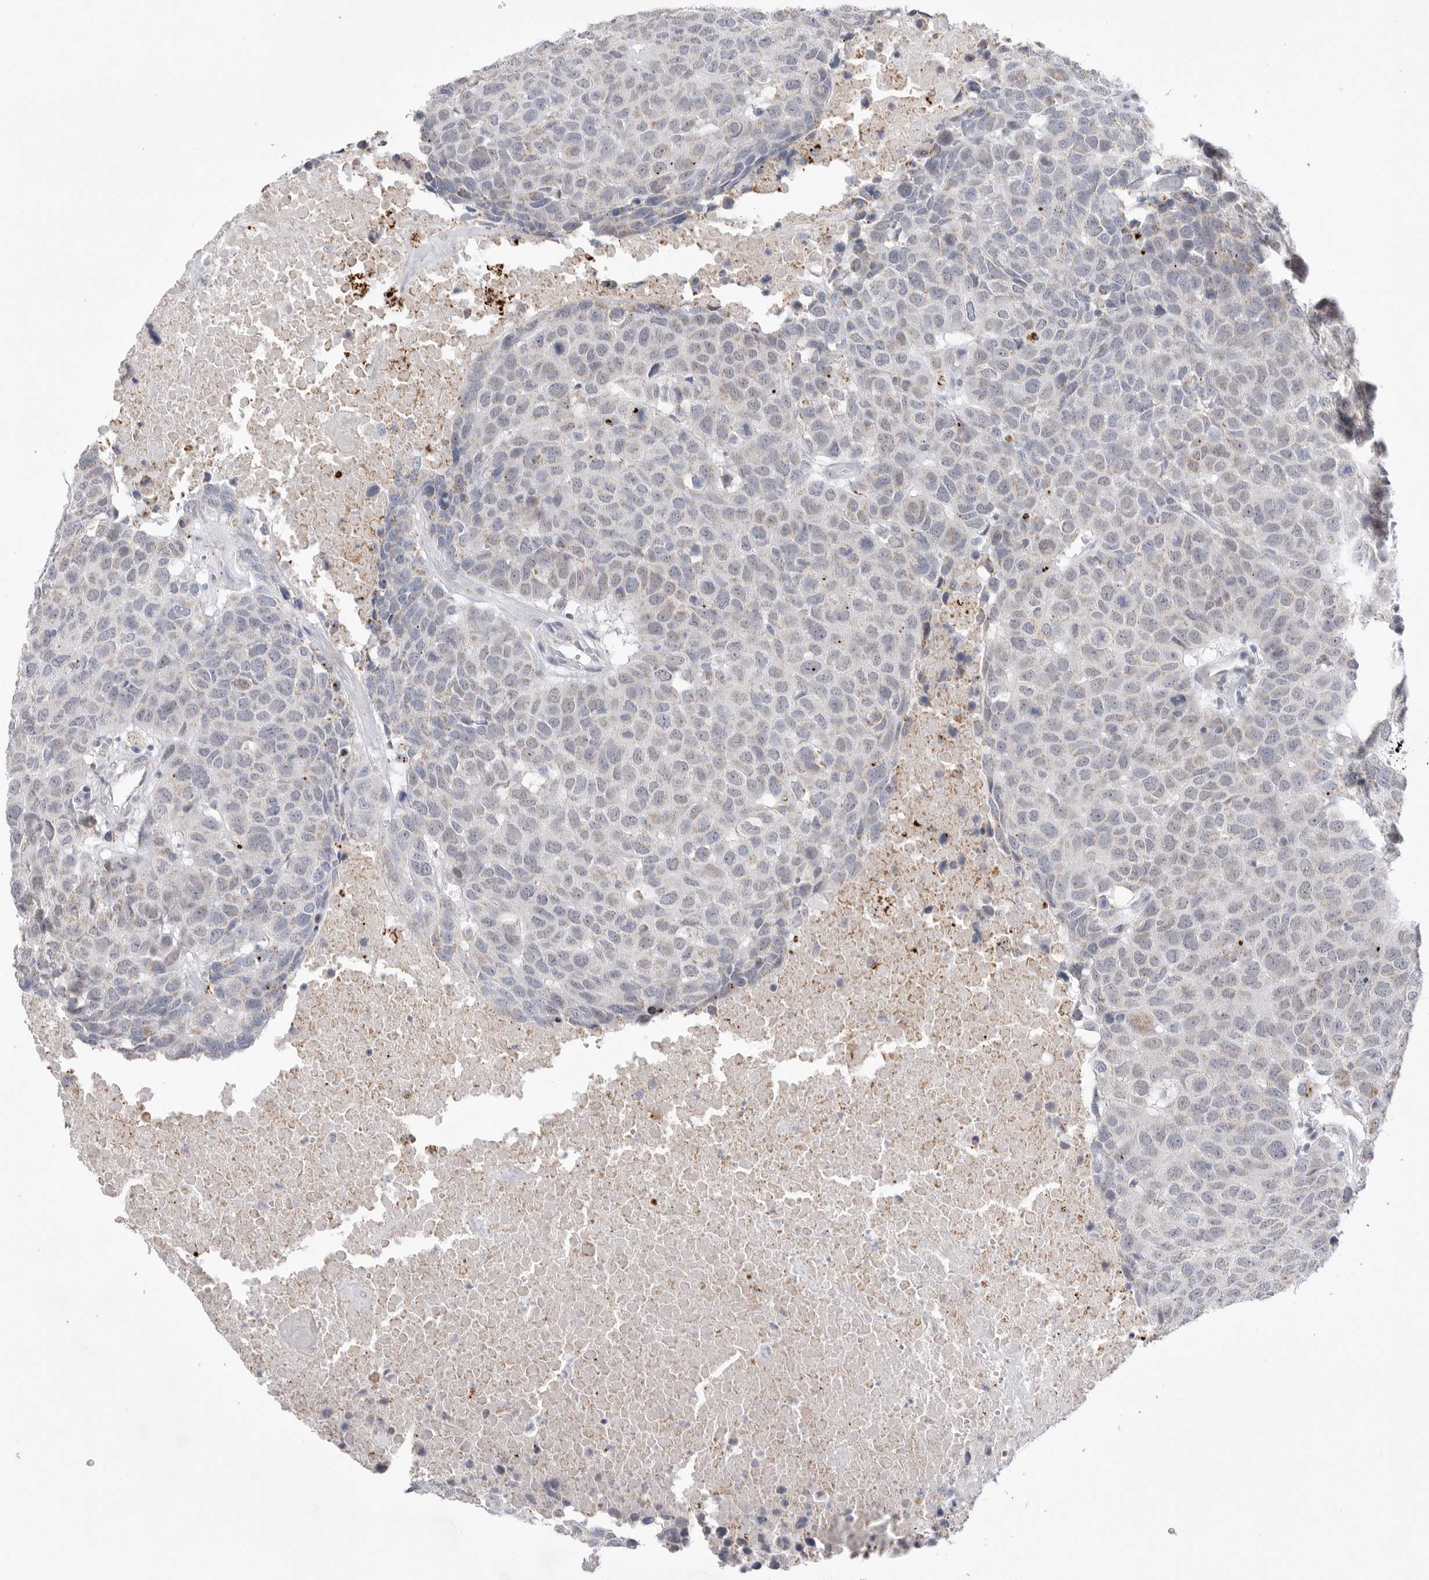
{"staining": {"intensity": "negative", "quantity": "none", "location": "none"}, "tissue": "head and neck cancer", "cell_type": "Tumor cells", "image_type": "cancer", "snomed": [{"axis": "morphology", "description": "Squamous cell carcinoma, NOS"}, {"axis": "topography", "description": "Head-Neck"}], "caption": "Immunohistochemistry of head and neck cancer shows no expression in tumor cells. (DAB IHC visualized using brightfield microscopy, high magnification).", "gene": "VDAC3", "patient": {"sex": "male", "age": 66}}